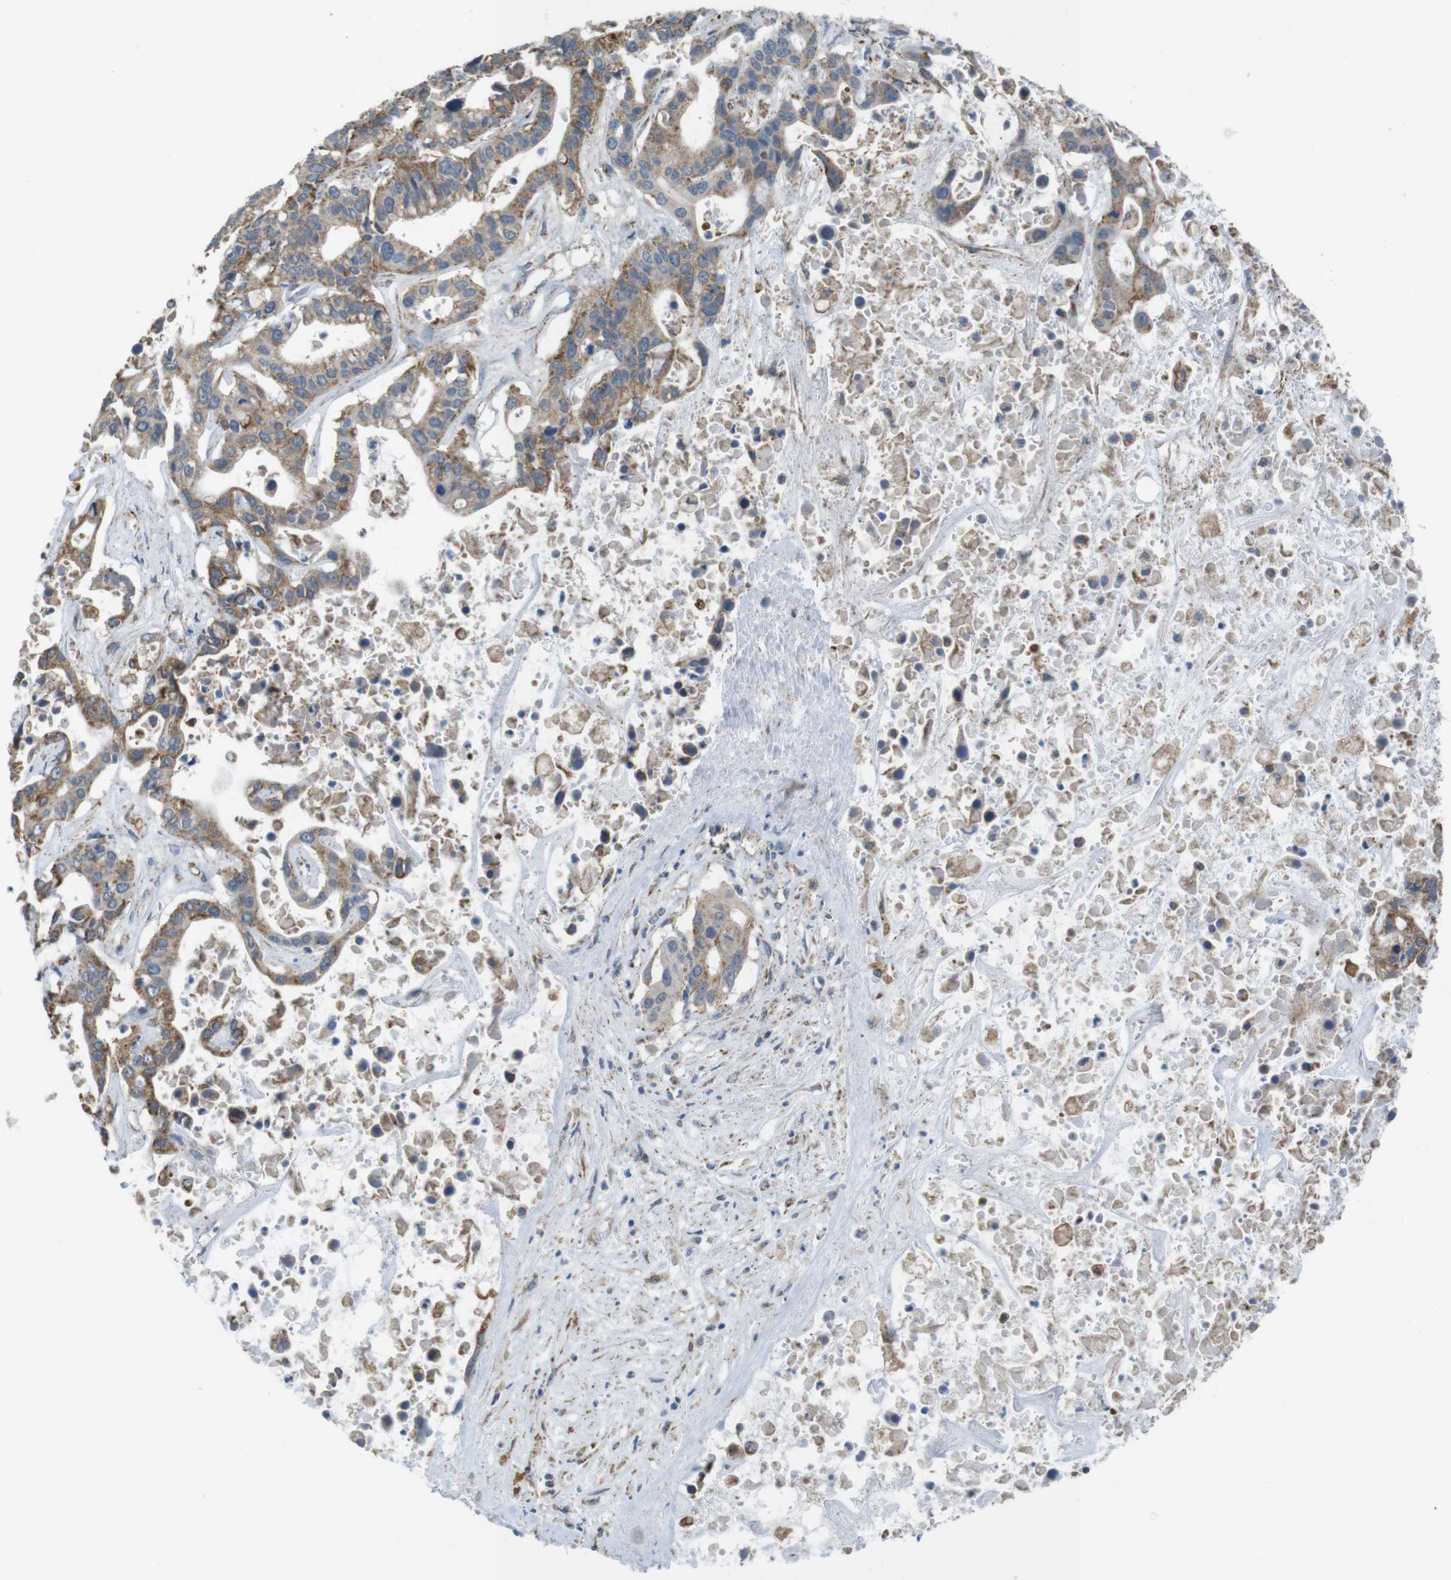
{"staining": {"intensity": "moderate", "quantity": ">75%", "location": "cytoplasmic/membranous"}, "tissue": "liver cancer", "cell_type": "Tumor cells", "image_type": "cancer", "snomed": [{"axis": "morphology", "description": "Cholangiocarcinoma"}, {"axis": "topography", "description": "Liver"}], "caption": "There is medium levels of moderate cytoplasmic/membranous staining in tumor cells of cholangiocarcinoma (liver), as demonstrated by immunohistochemical staining (brown color).", "gene": "GRIK2", "patient": {"sex": "female", "age": 65}}